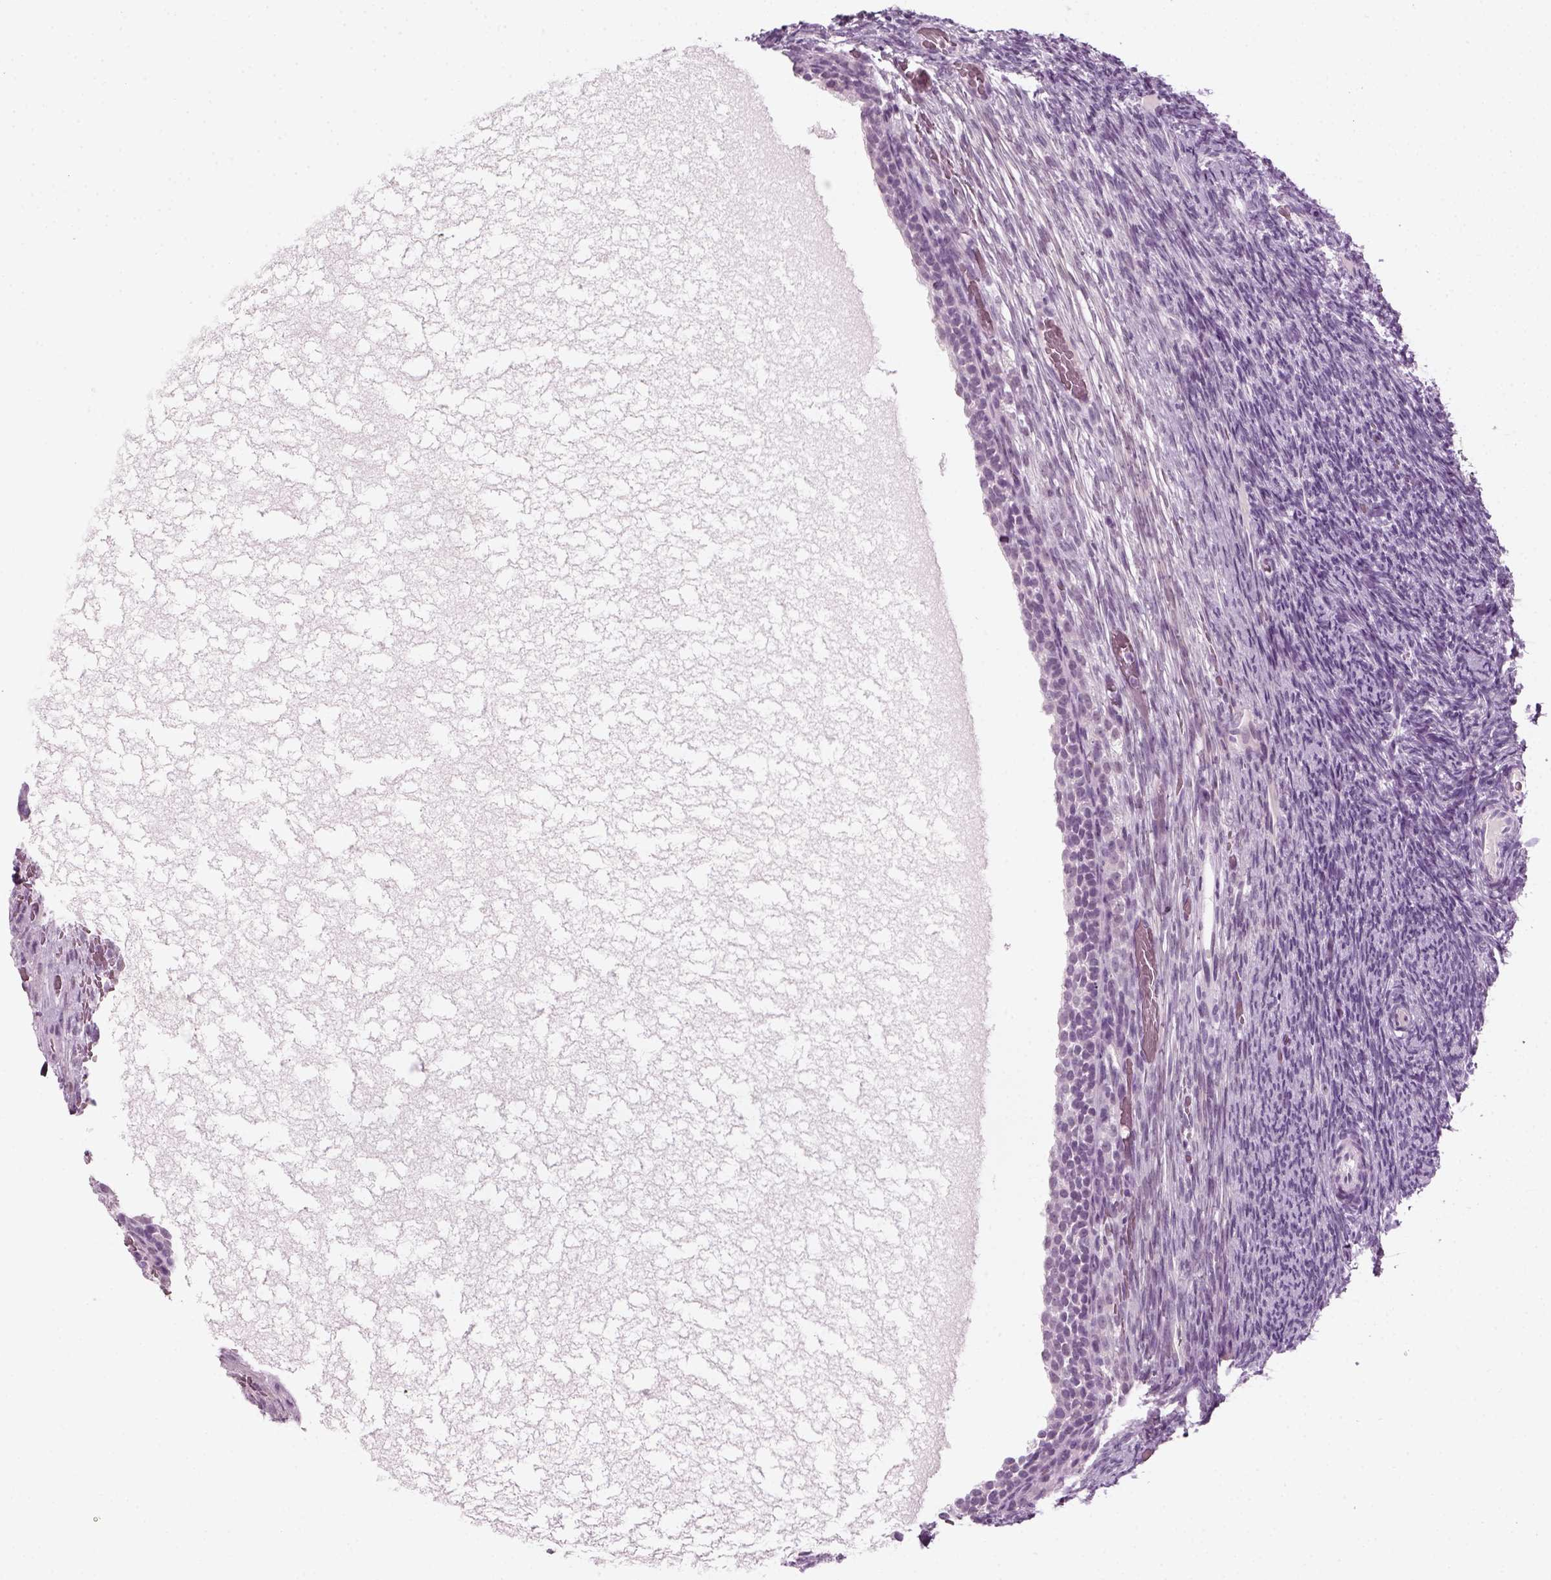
{"staining": {"intensity": "negative", "quantity": "none", "location": "none"}, "tissue": "ovary", "cell_type": "Follicle cells", "image_type": "normal", "snomed": [{"axis": "morphology", "description": "Normal tissue, NOS"}, {"axis": "topography", "description": "Ovary"}], "caption": "Immunohistochemical staining of unremarkable human ovary reveals no significant expression in follicle cells.", "gene": "KRT75", "patient": {"sex": "female", "age": 34}}